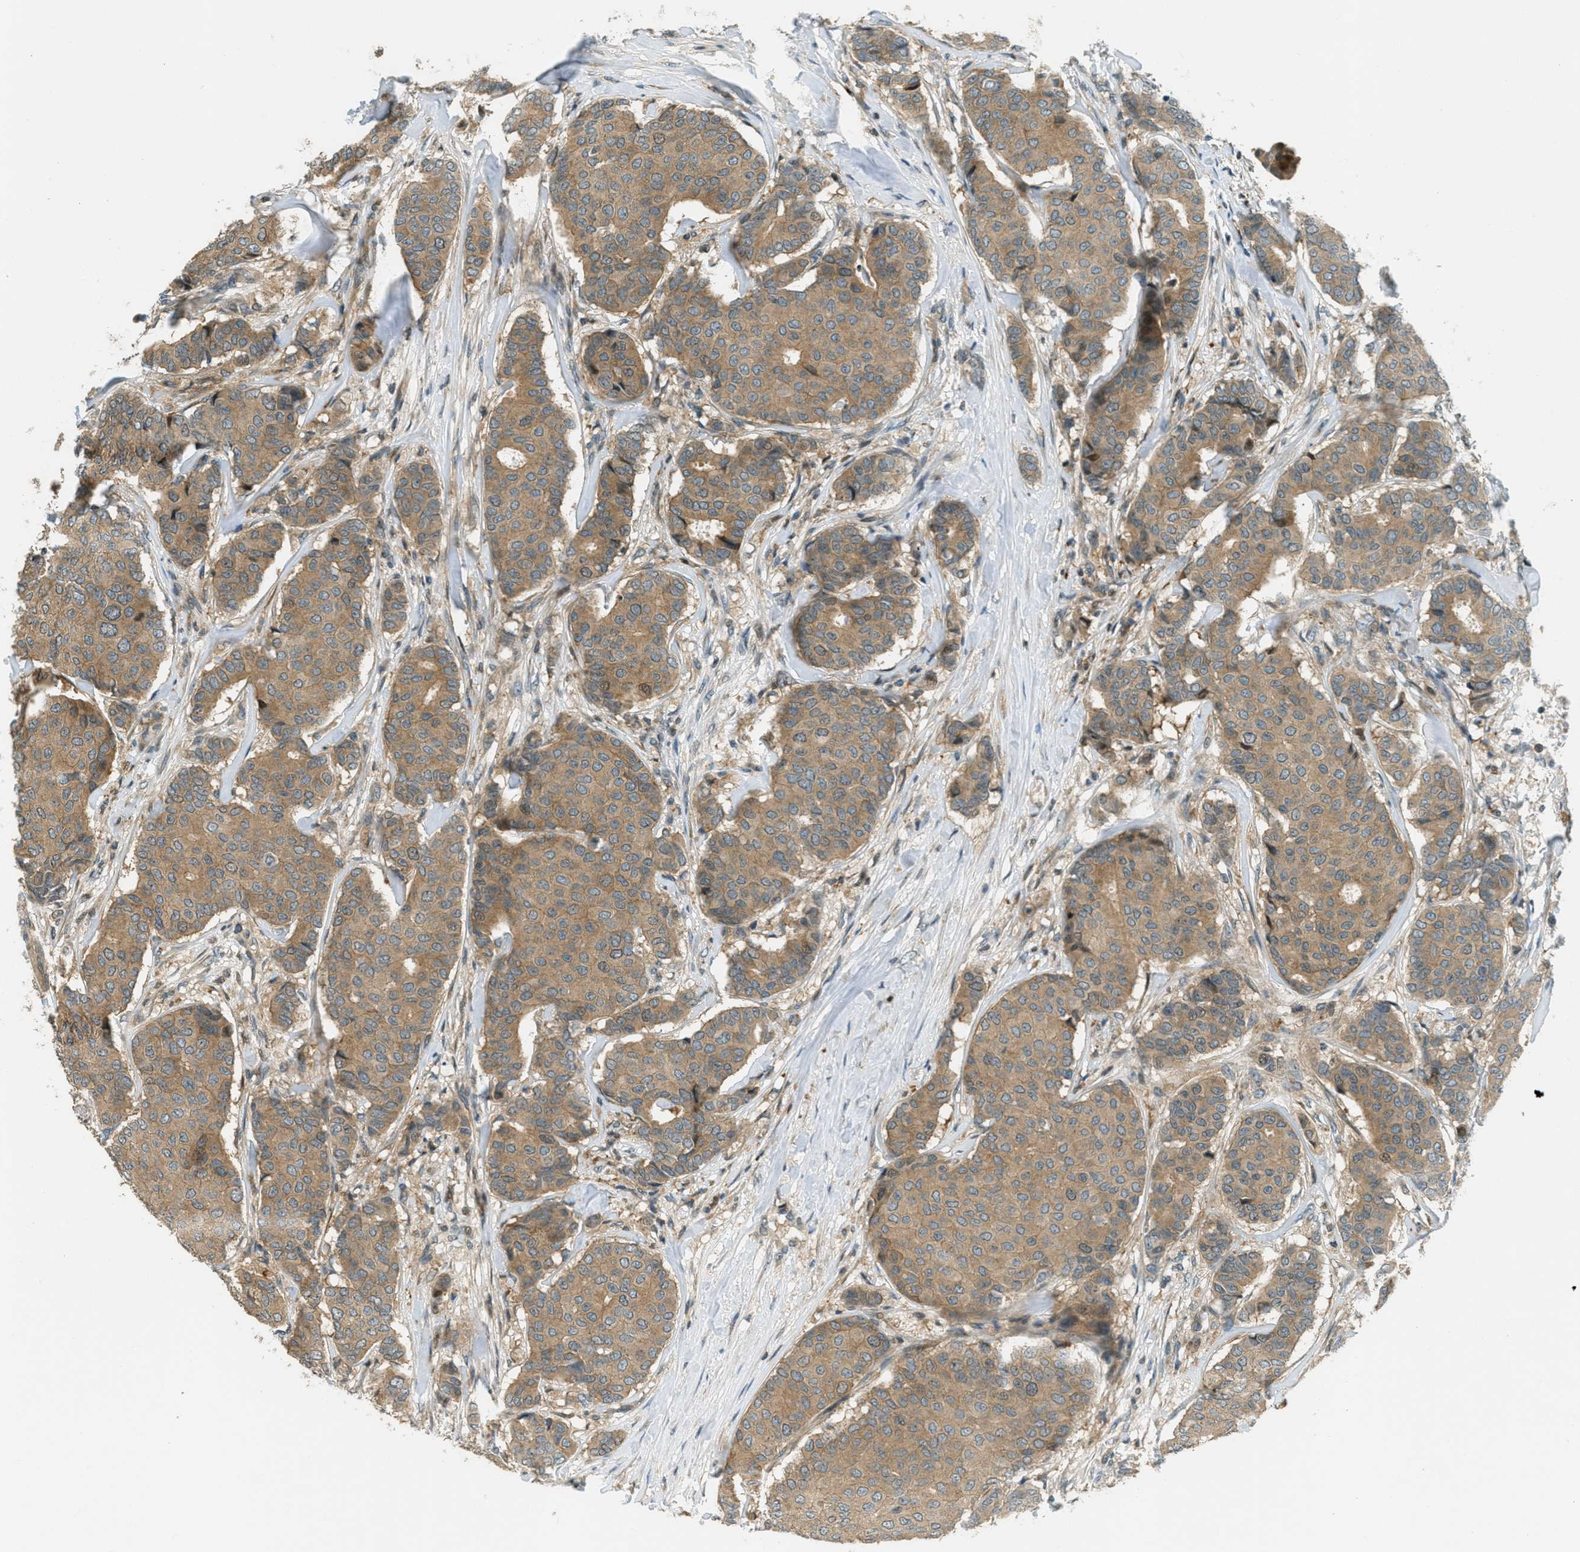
{"staining": {"intensity": "moderate", "quantity": ">75%", "location": "cytoplasmic/membranous"}, "tissue": "breast cancer", "cell_type": "Tumor cells", "image_type": "cancer", "snomed": [{"axis": "morphology", "description": "Duct carcinoma"}, {"axis": "topography", "description": "Breast"}], "caption": "Immunohistochemical staining of breast cancer (intraductal carcinoma) displays medium levels of moderate cytoplasmic/membranous positivity in about >75% of tumor cells.", "gene": "PTPN23", "patient": {"sex": "female", "age": 75}}